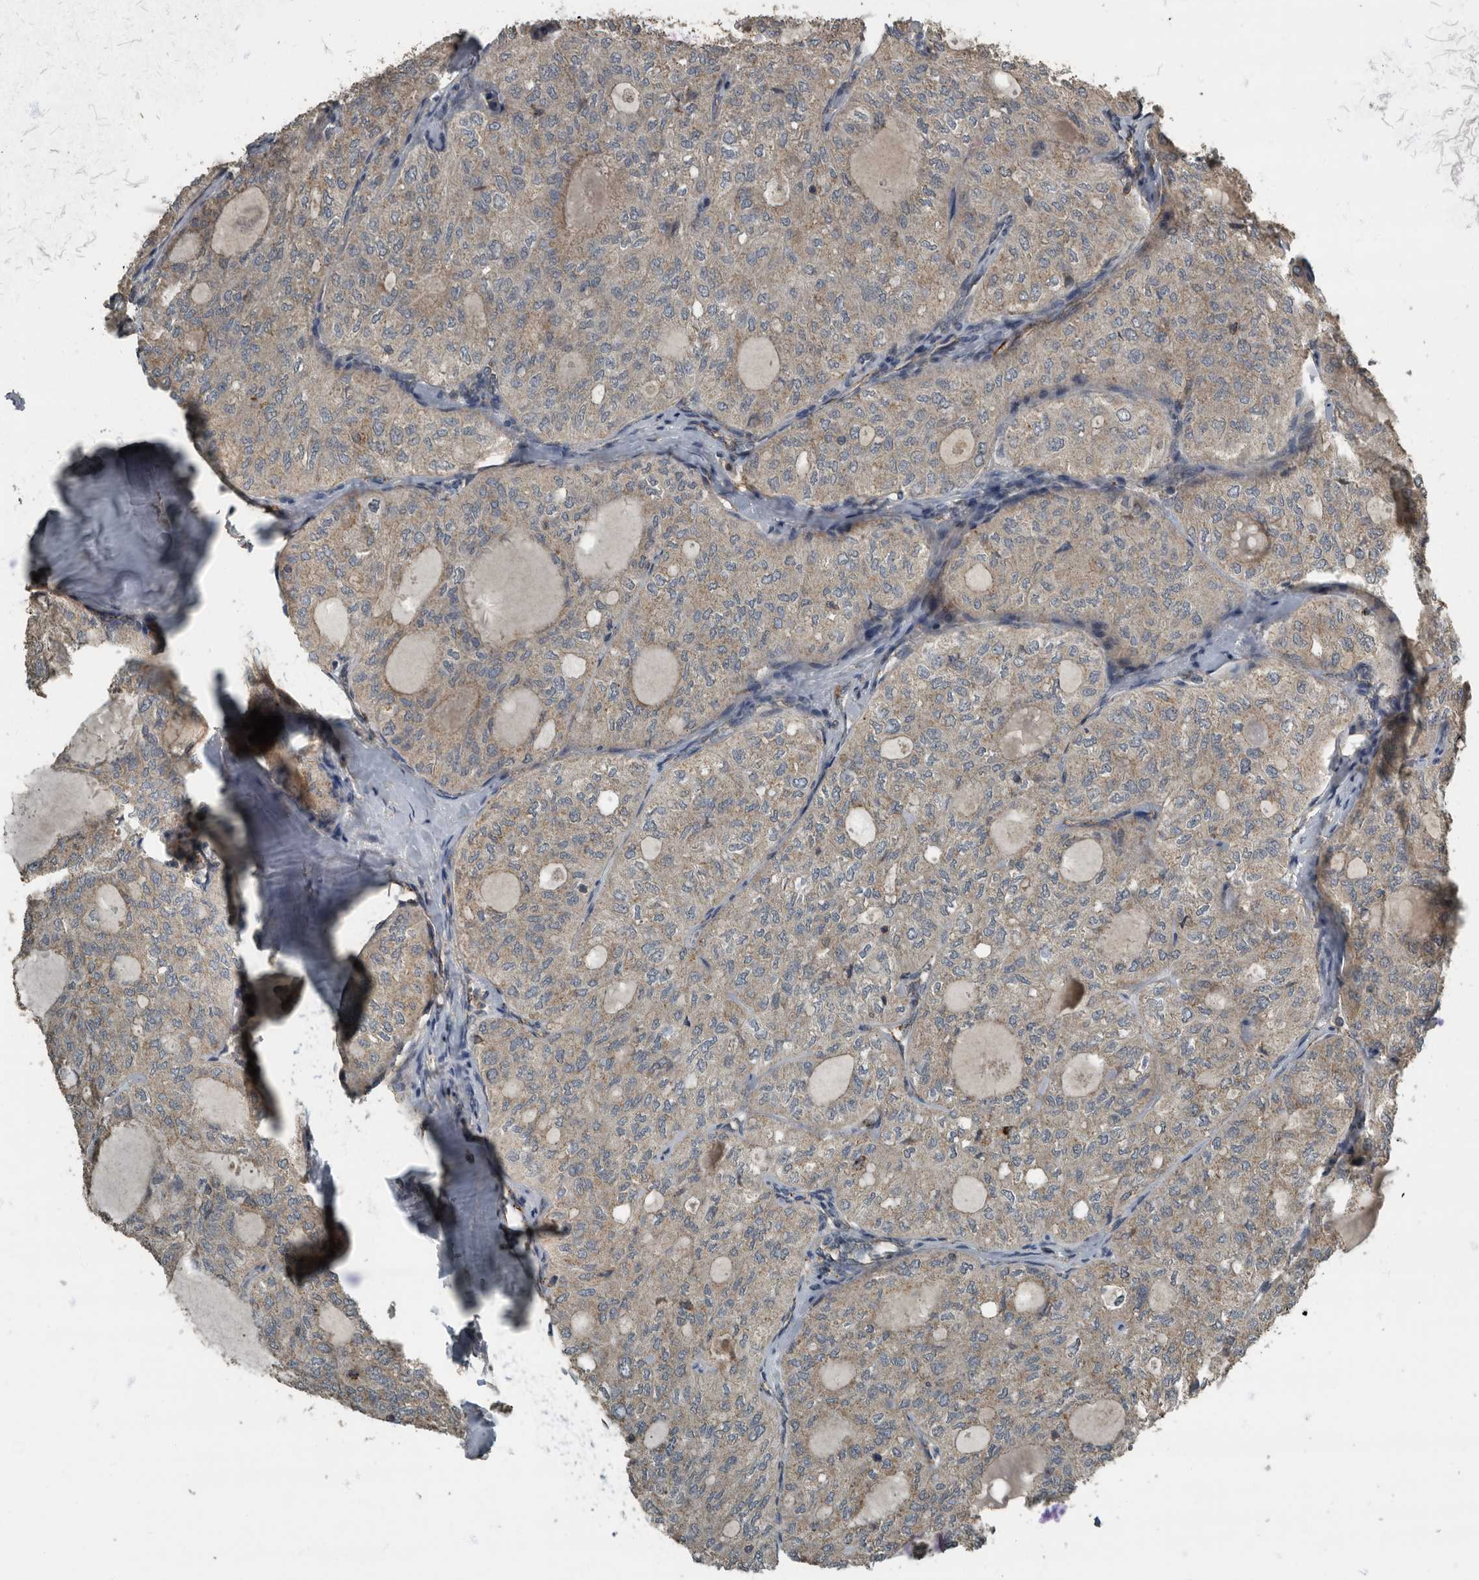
{"staining": {"intensity": "weak", "quantity": "<25%", "location": "cytoplasmic/membranous"}, "tissue": "thyroid cancer", "cell_type": "Tumor cells", "image_type": "cancer", "snomed": [{"axis": "morphology", "description": "Follicular adenoma carcinoma, NOS"}, {"axis": "topography", "description": "Thyroid gland"}], "caption": "This is an immunohistochemistry (IHC) histopathology image of human follicular adenoma carcinoma (thyroid). There is no staining in tumor cells.", "gene": "IL15RA", "patient": {"sex": "male", "age": 75}}